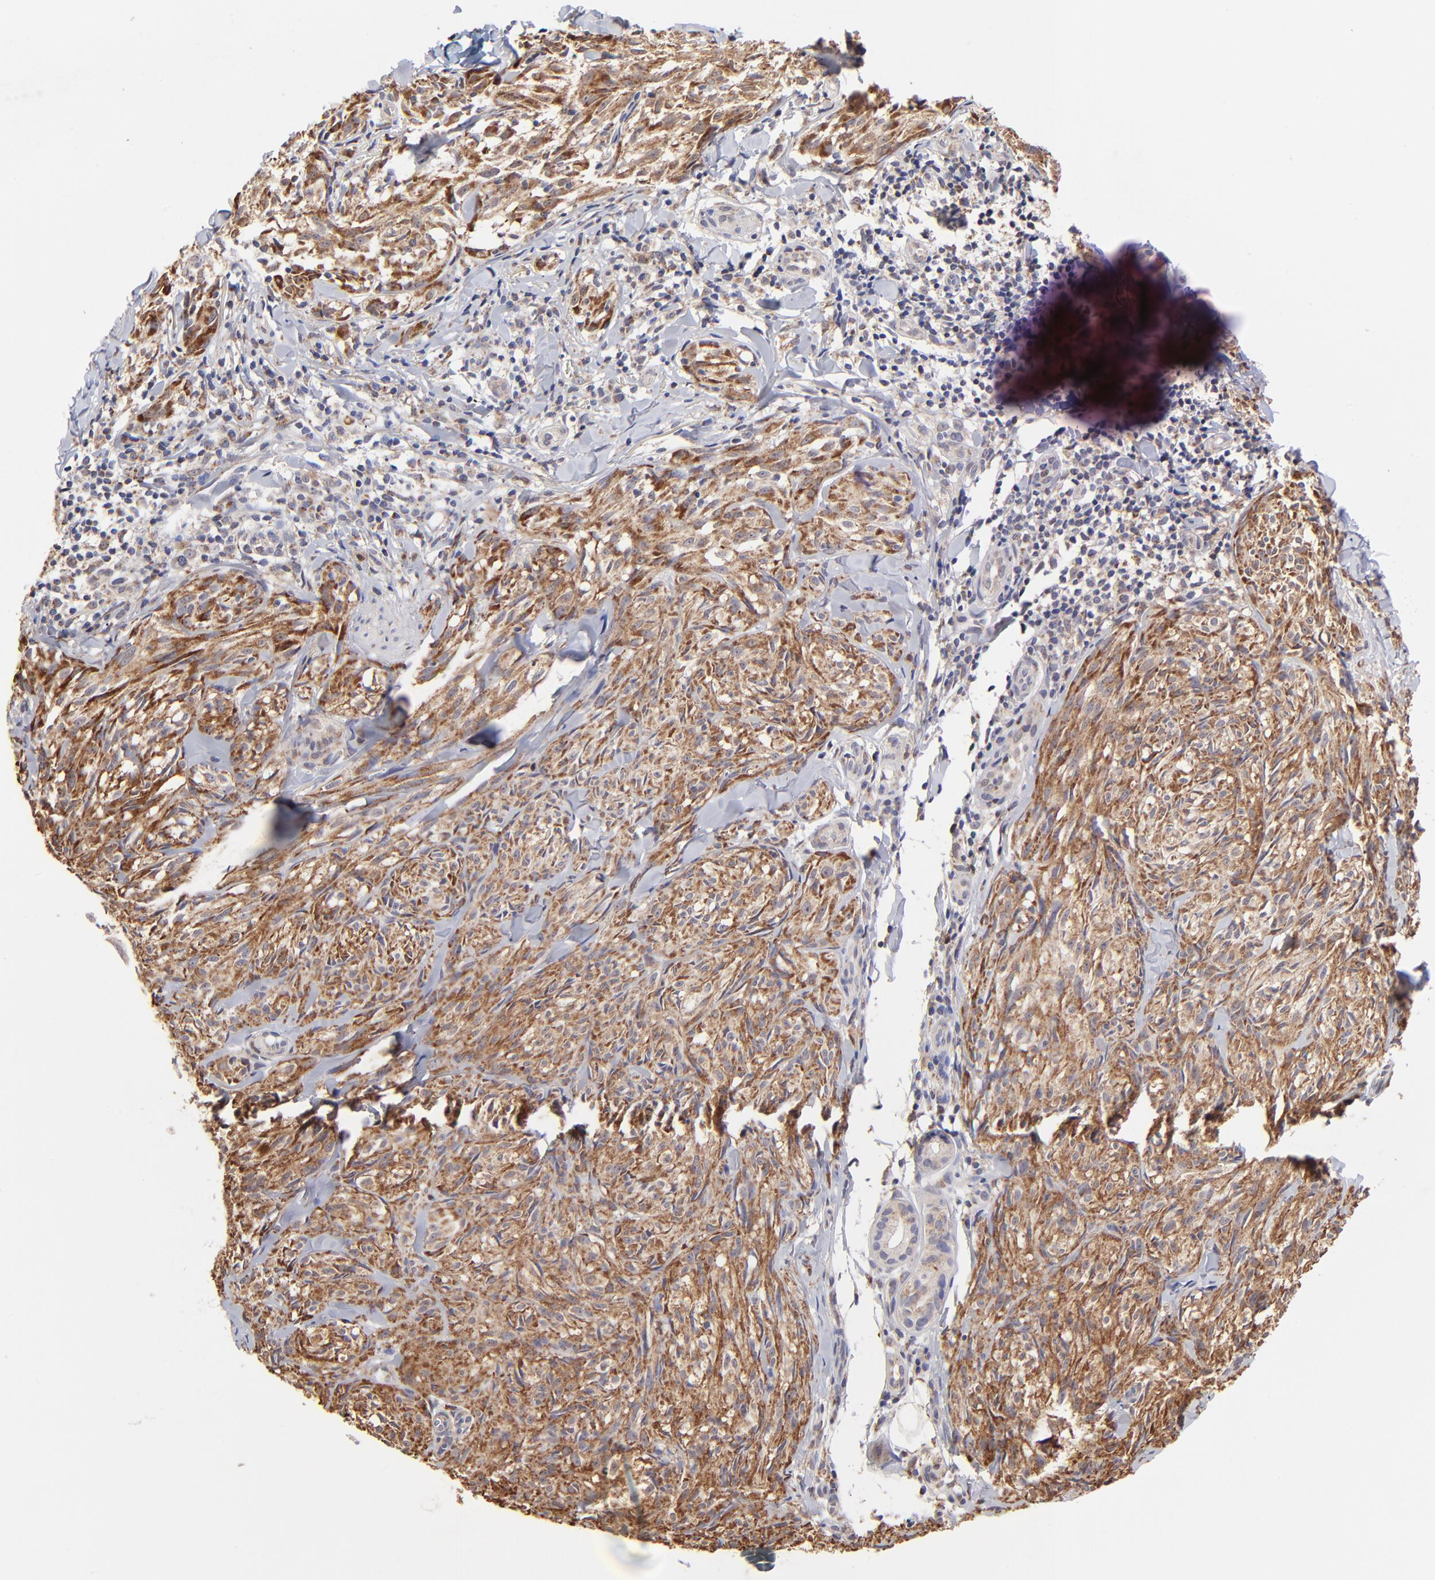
{"staining": {"intensity": "moderate", "quantity": ">75%", "location": "cytoplasmic/membranous"}, "tissue": "melanoma", "cell_type": "Tumor cells", "image_type": "cancer", "snomed": [{"axis": "morphology", "description": "Malignant melanoma, Metastatic site"}, {"axis": "topography", "description": "Skin"}], "caption": "Melanoma stained for a protein (brown) demonstrates moderate cytoplasmic/membranous positive positivity in about >75% of tumor cells.", "gene": "FBXL12", "patient": {"sex": "female", "age": 66}}